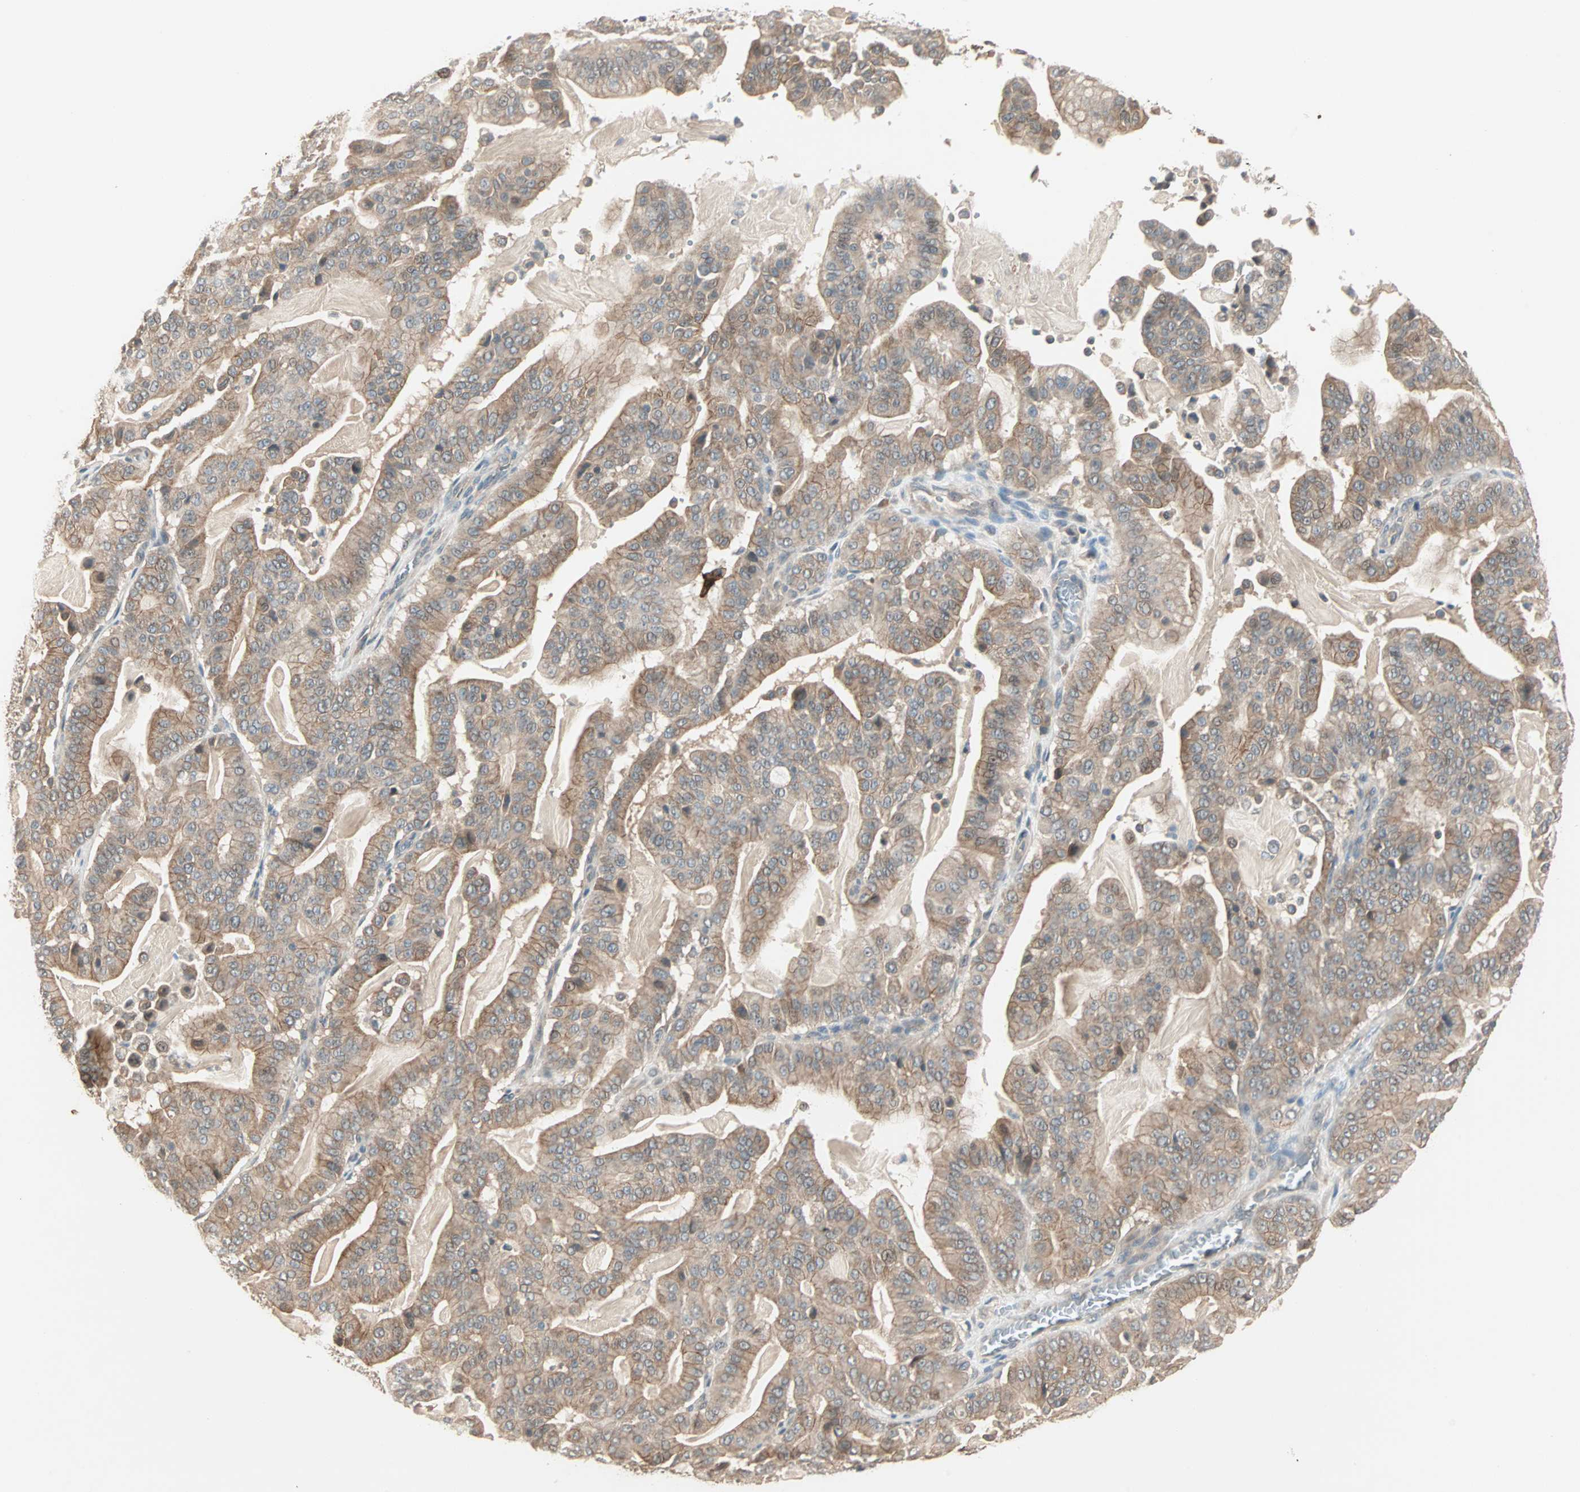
{"staining": {"intensity": "moderate", "quantity": ">75%", "location": "cytoplasmic/membranous"}, "tissue": "pancreatic cancer", "cell_type": "Tumor cells", "image_type": "cancer", "snomed": [{"axis": "morphology", "description": "Adenocarcinoma, NOS"}, {"axis": "topography", "description": "Pancreas"}], "caption": "Immunohistochemistry (IHC) staining of pancreatic cancer (adenocarcinoma), which reveals medium levels of moderate cytoplasmic/membranous staining in about >75% of tumor cells indicating moderate cytoplasmic/membranous protein expression. The staining was performed using DAB (3,3'-diaminobenzidine) (brown) for protein detection and nuclei were counterstained in hematoxylin (blue).", "gene": "TTF2", "patient": {"sex": "male", "age": 63}}